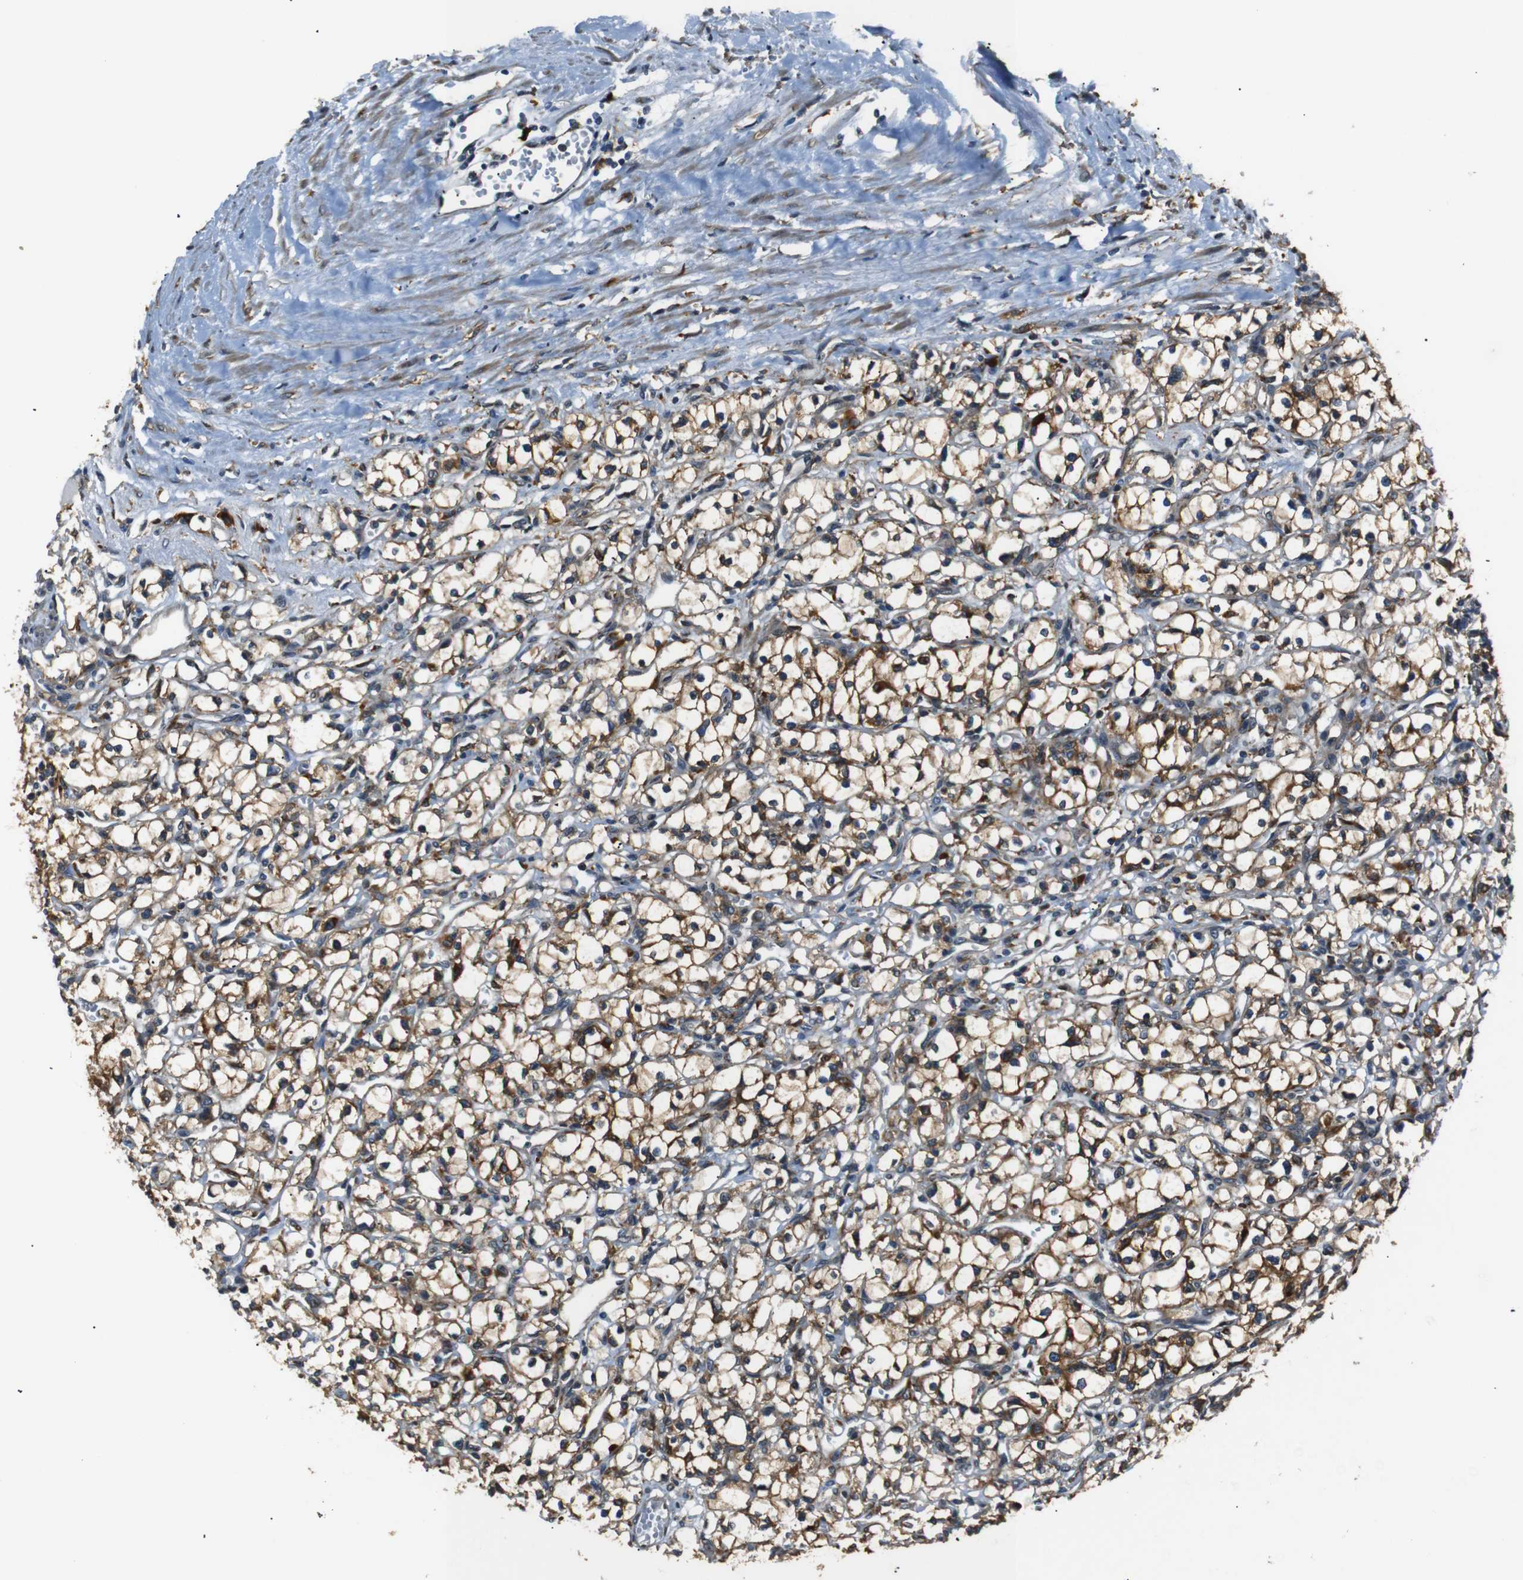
{"staining": {"intensity": "moderate", "quantity": ">75%", "location": "cytoplasmic/membranous"}, "tissue": "renal cancer", "cell_type": "Tumor cells", "image_type": "cancer", "snomed": [{"axis": "morphology", "description": "Adenocarcinoma, NOS"}, {"axis": "topography", "description": "Kidney"}], "caption": "Immunohistochemistry (IHC) histopathology image of neoplastic tissue: renal adenocarcinoma stained using immunohistochemistry demonstrates medium levels of moderate protein expression localized specifically in the cytoplasmic/membranous of tumor cells, appearing as a cytoplasmic/membranous brown color.", "gene": "TMED2", "patient": {"sex": "male", "age": 56}}